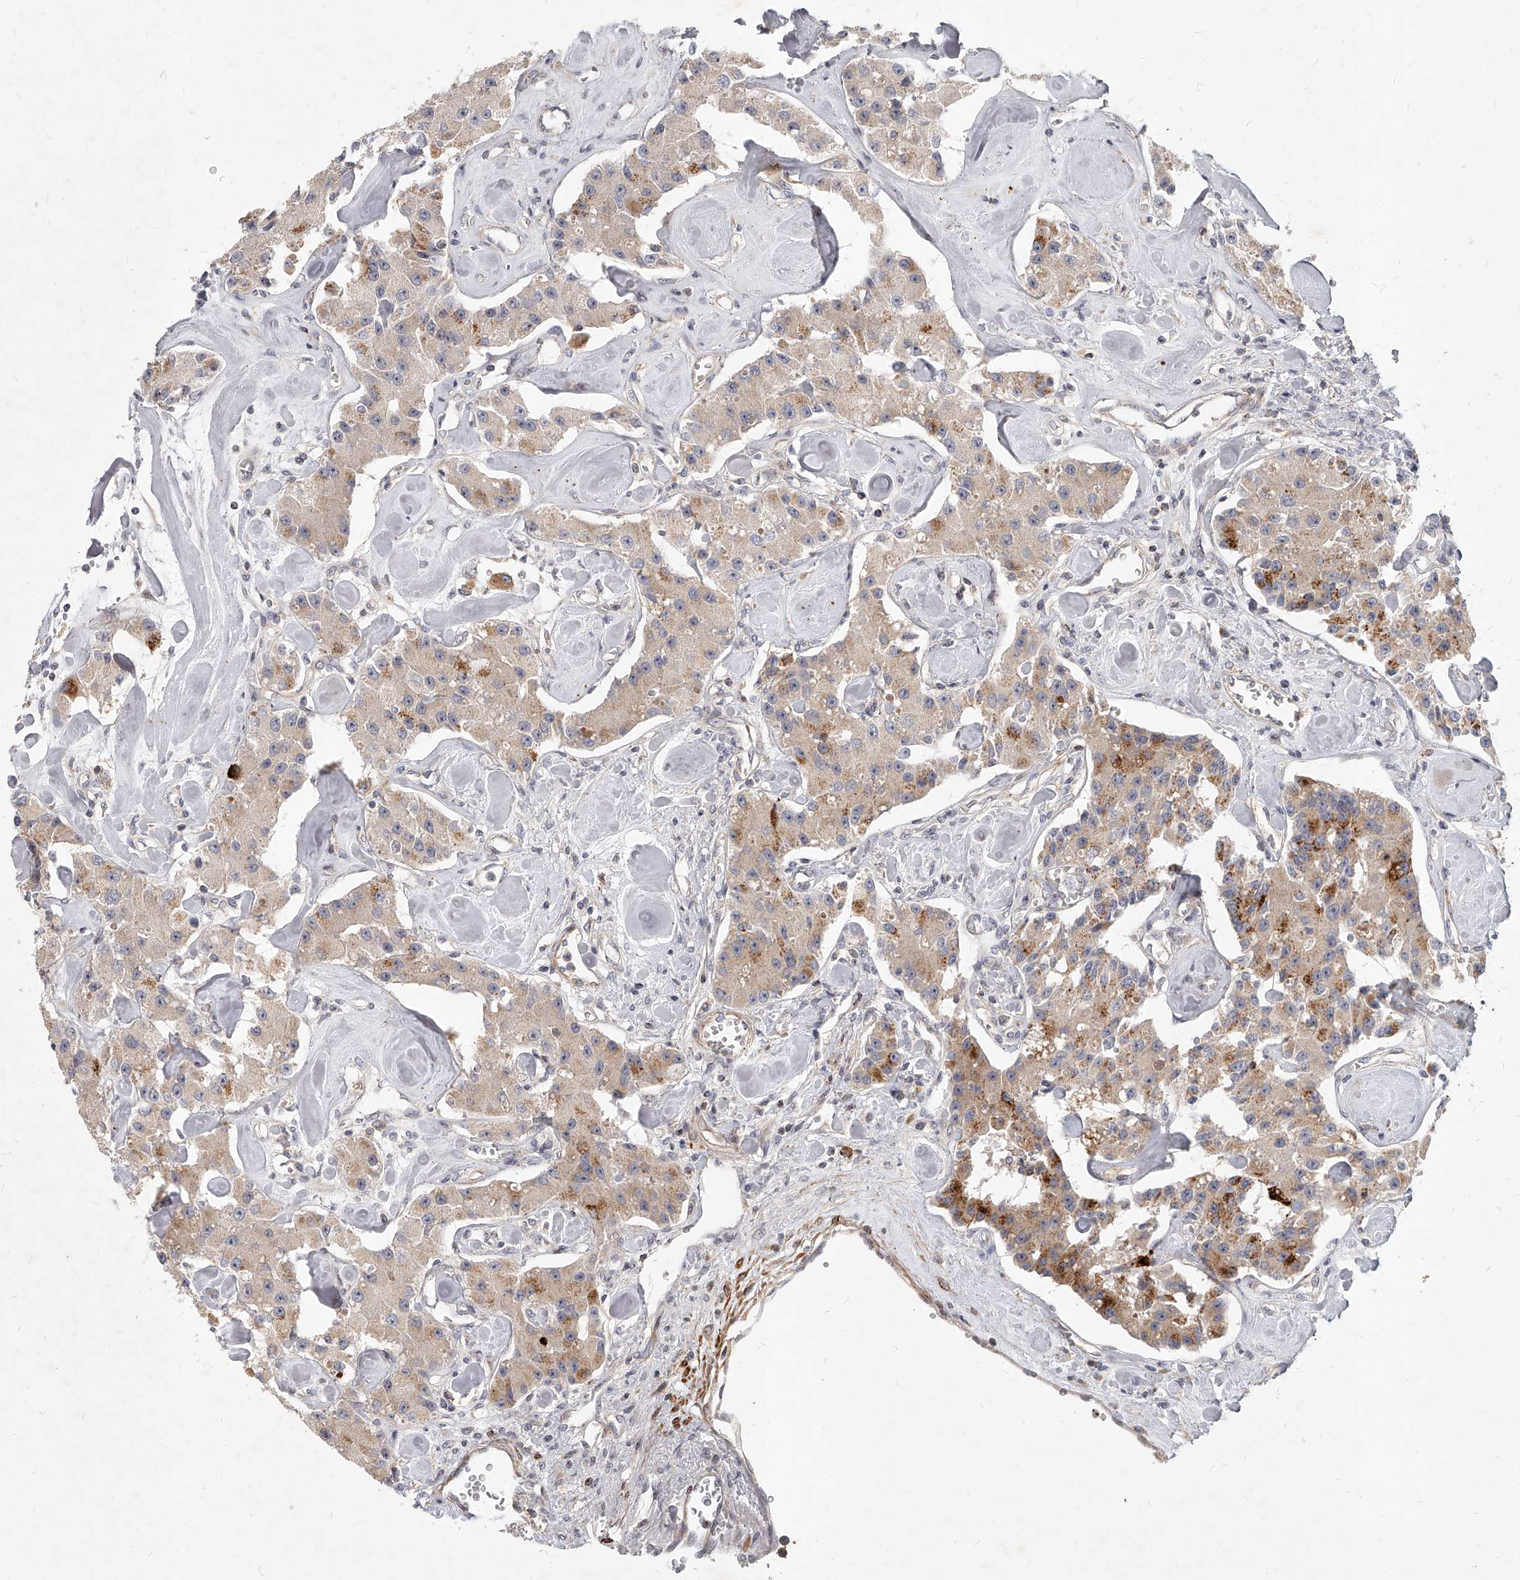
{"staining": {"intensity": "moderate", "quantity": "25%-75%", "location": "cytoplasmic/membranous"}, "tissue": "carcinoid", "cell_type": "Tumor cells", "image_type": "cancer", "snomed": [{"axis": "morphology", "description": "Carcinoid, malignant, NOS"}, {"axis": "topography", "description": "Pancreas"}], "caption": "This photomicrograph shows immunohistochemistry (IHC) staining of carcinoid (malignant), with medium moderate cytoplasmic/membranous expression in about 25%-75% of tumor cells.", "gene": "SLC37A1", "patient": {"sex": "male", "age": 41}}